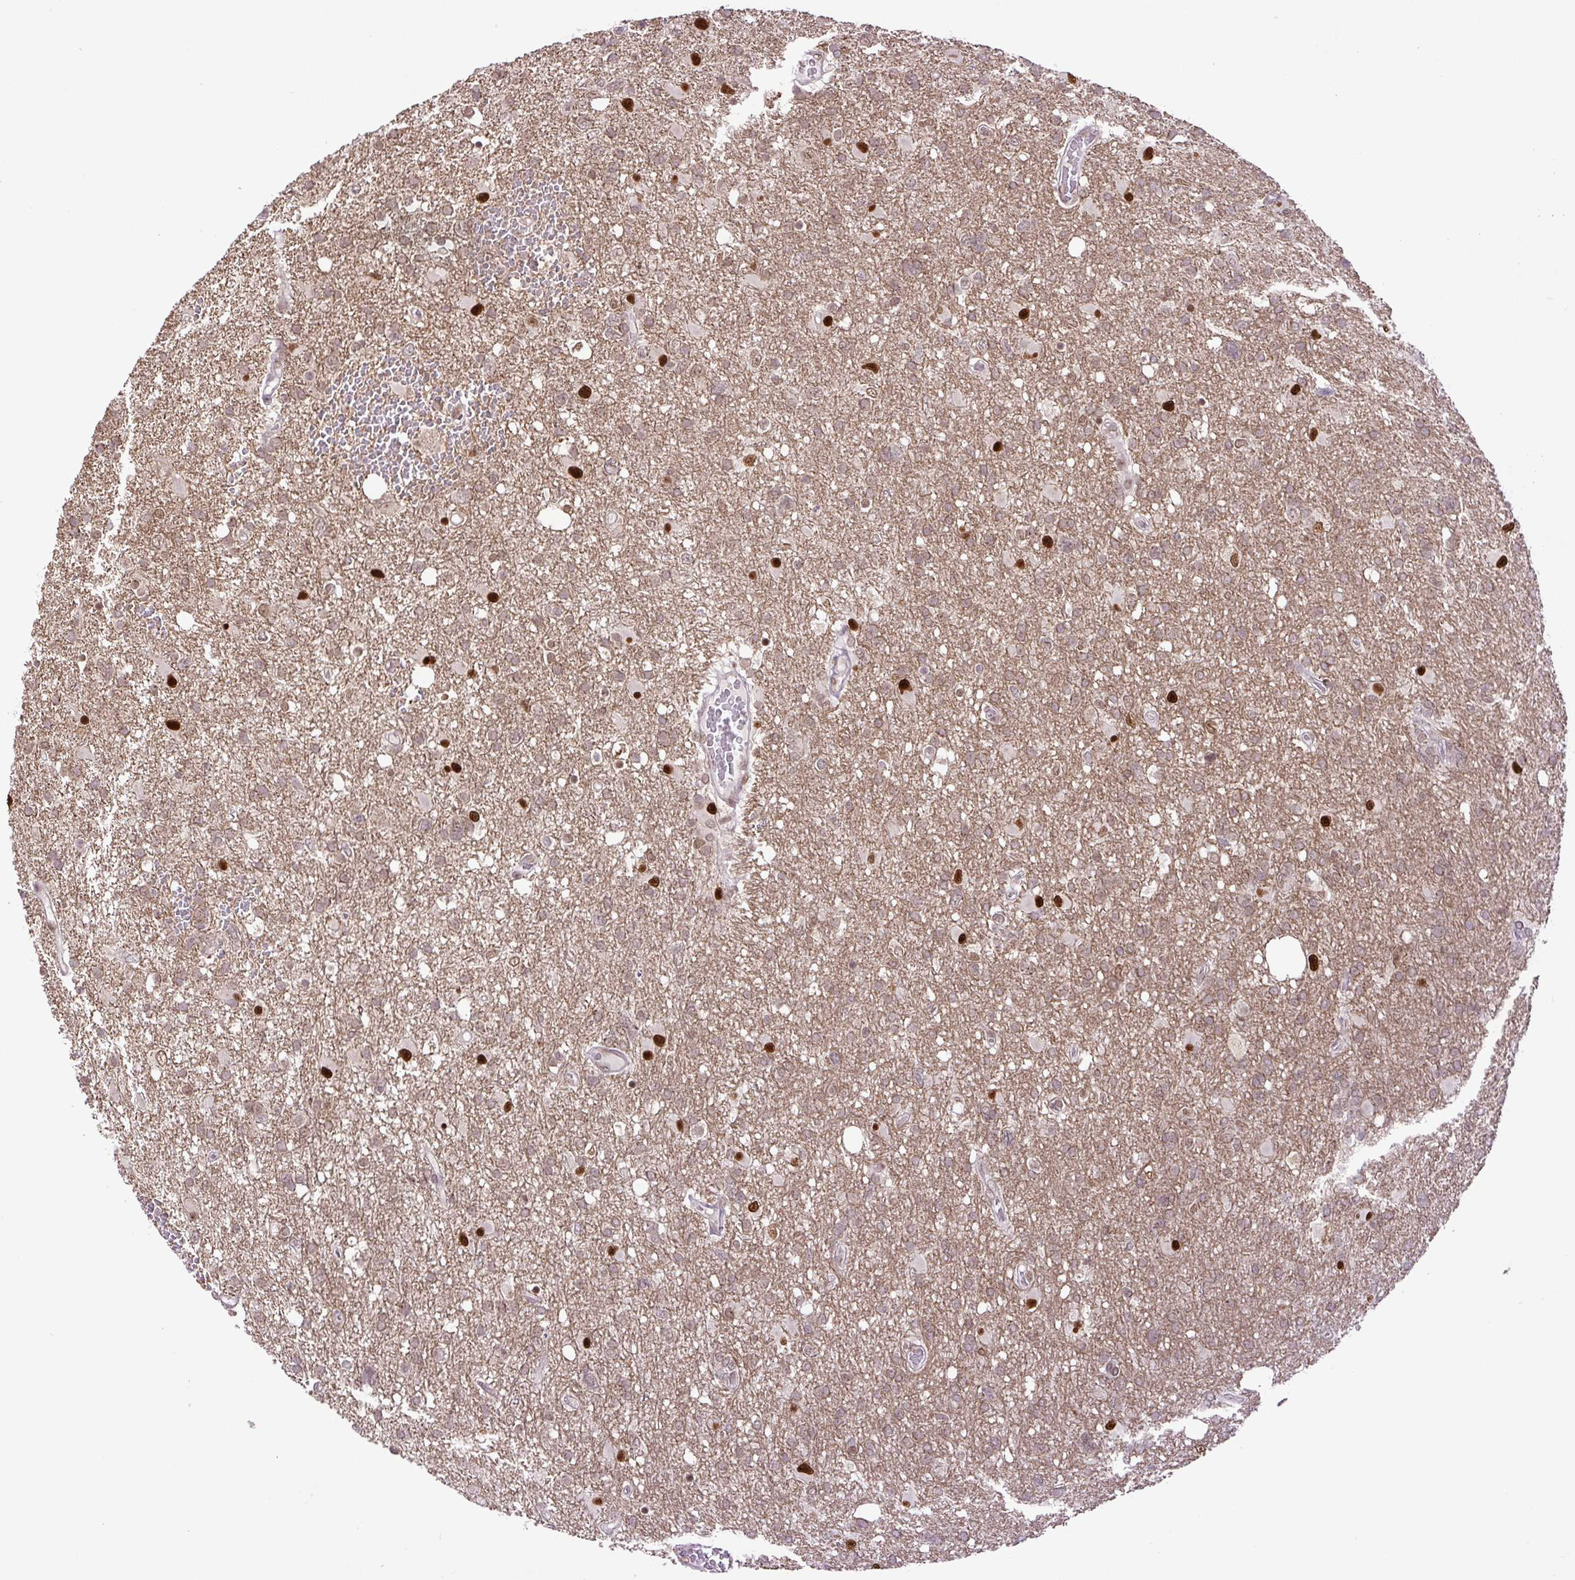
{"staining": {"intensity": "strong", "quantity": "<25%", "location": "nuclear"}, "tissue": "glioma", "cell_type": "Tumor cells", "image_type": "cancer", "snomed": [{"axis": "morphology", "description": "Glioma, malignant, High grade"}, {"axis": "topography", "description": "Brain"}], "caption": "Protein expression analysis of high-grade glioma (malignant) demonstrates strong nuclear staining in about <25% of tumor cells.", "gene": "KPNA1", "patient": {"sex": "male", "age": 61}}